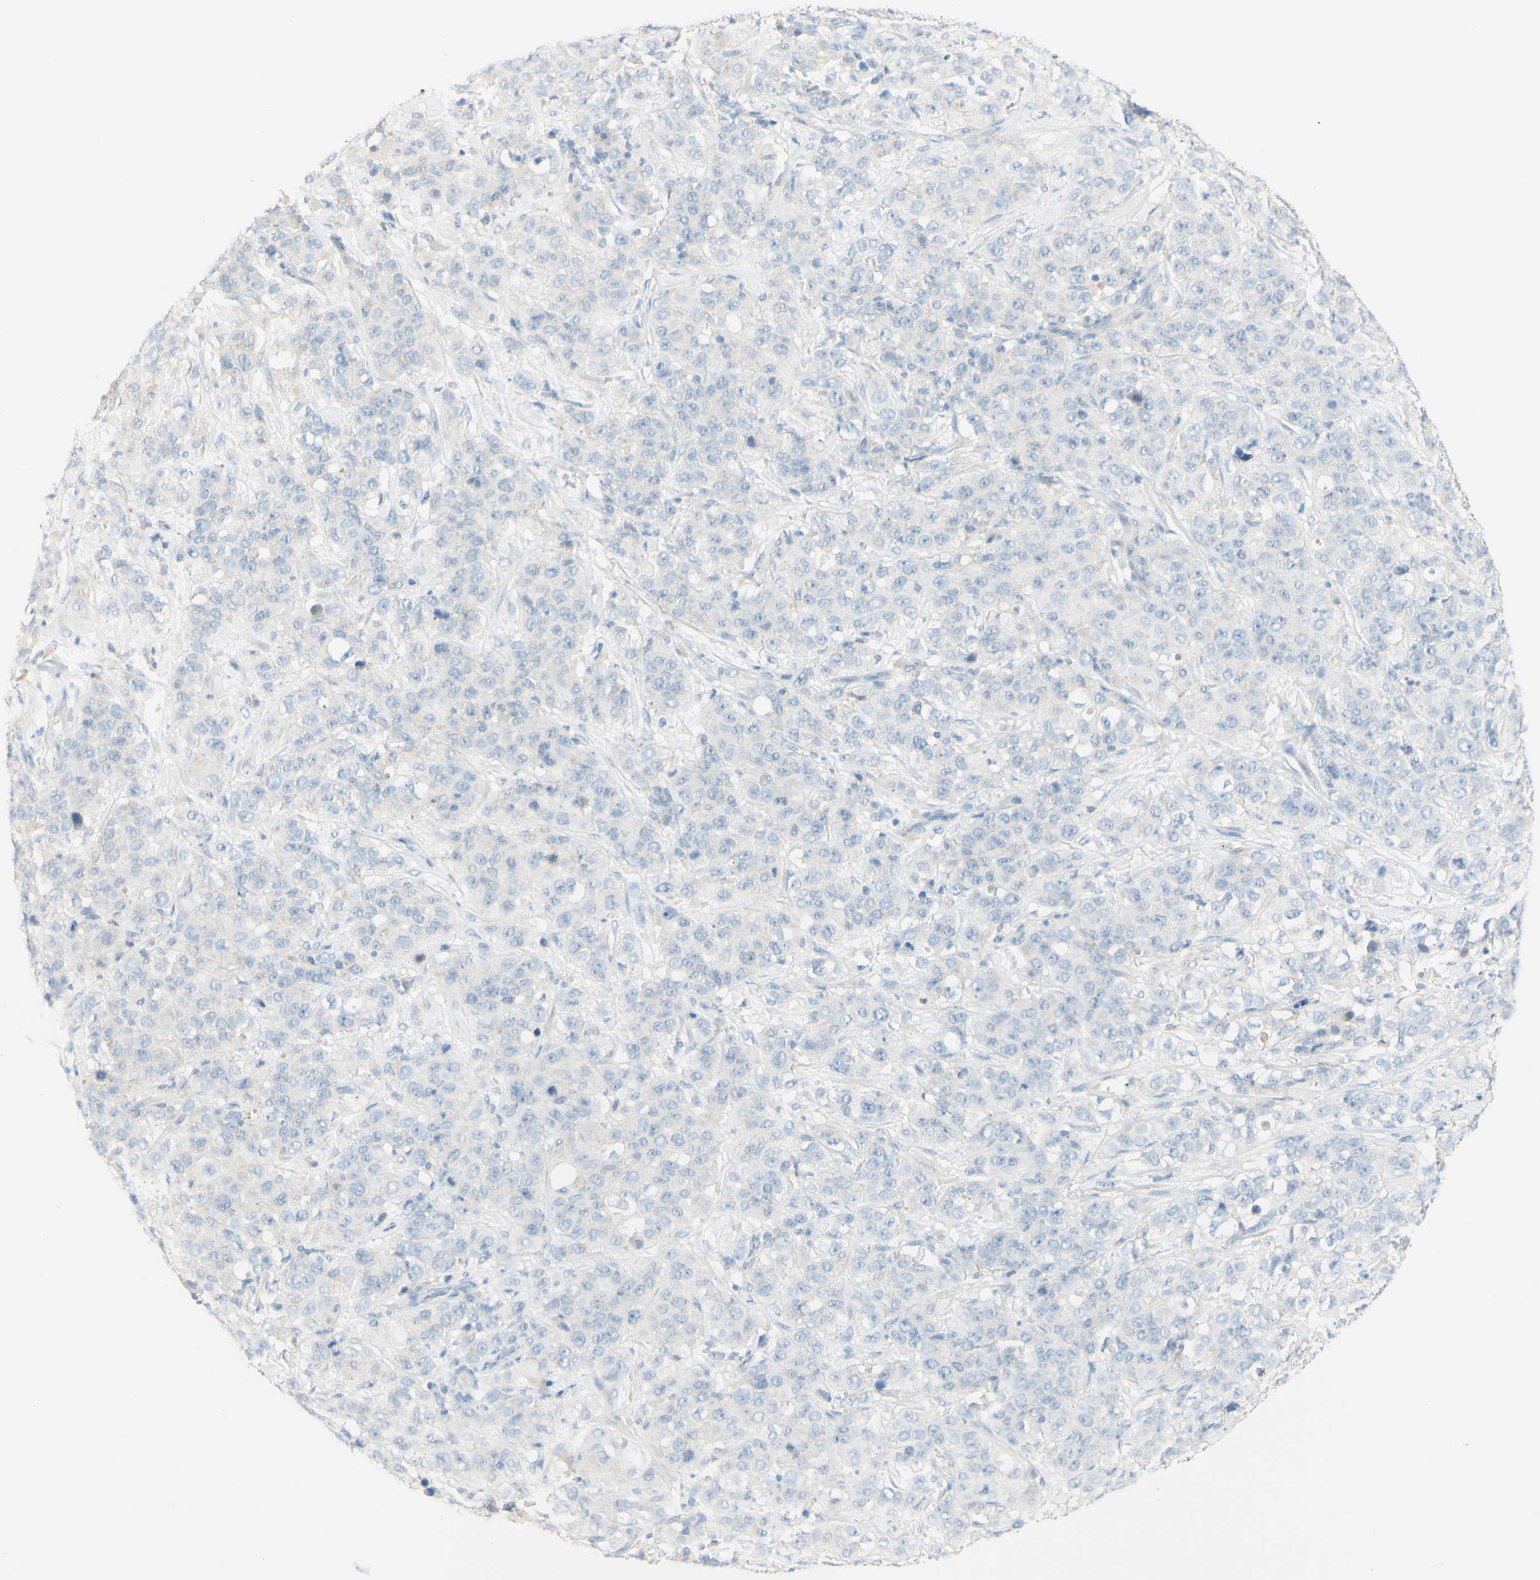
{"staining": {"intensity": "negative", "quantity": "none", "location": "none"}, "tissue": "stomach cancer", "cell_type": "Tumor cells", "image_type": "cancer", "snomed": [{"axis": "morphology", "description": "Adenocarcinoma, NOS"}, {"axis": "topography", "description": "Stomach"}], "caption": "A high-resolution photomicrograph shows immunohistochemistry (IHC) staining of stomach cancer (adenocarcinoma), which exhibits no significant positivity in tumor cells.", "gene": "ART3", "patient": {"sex": "male", "age": 48}}